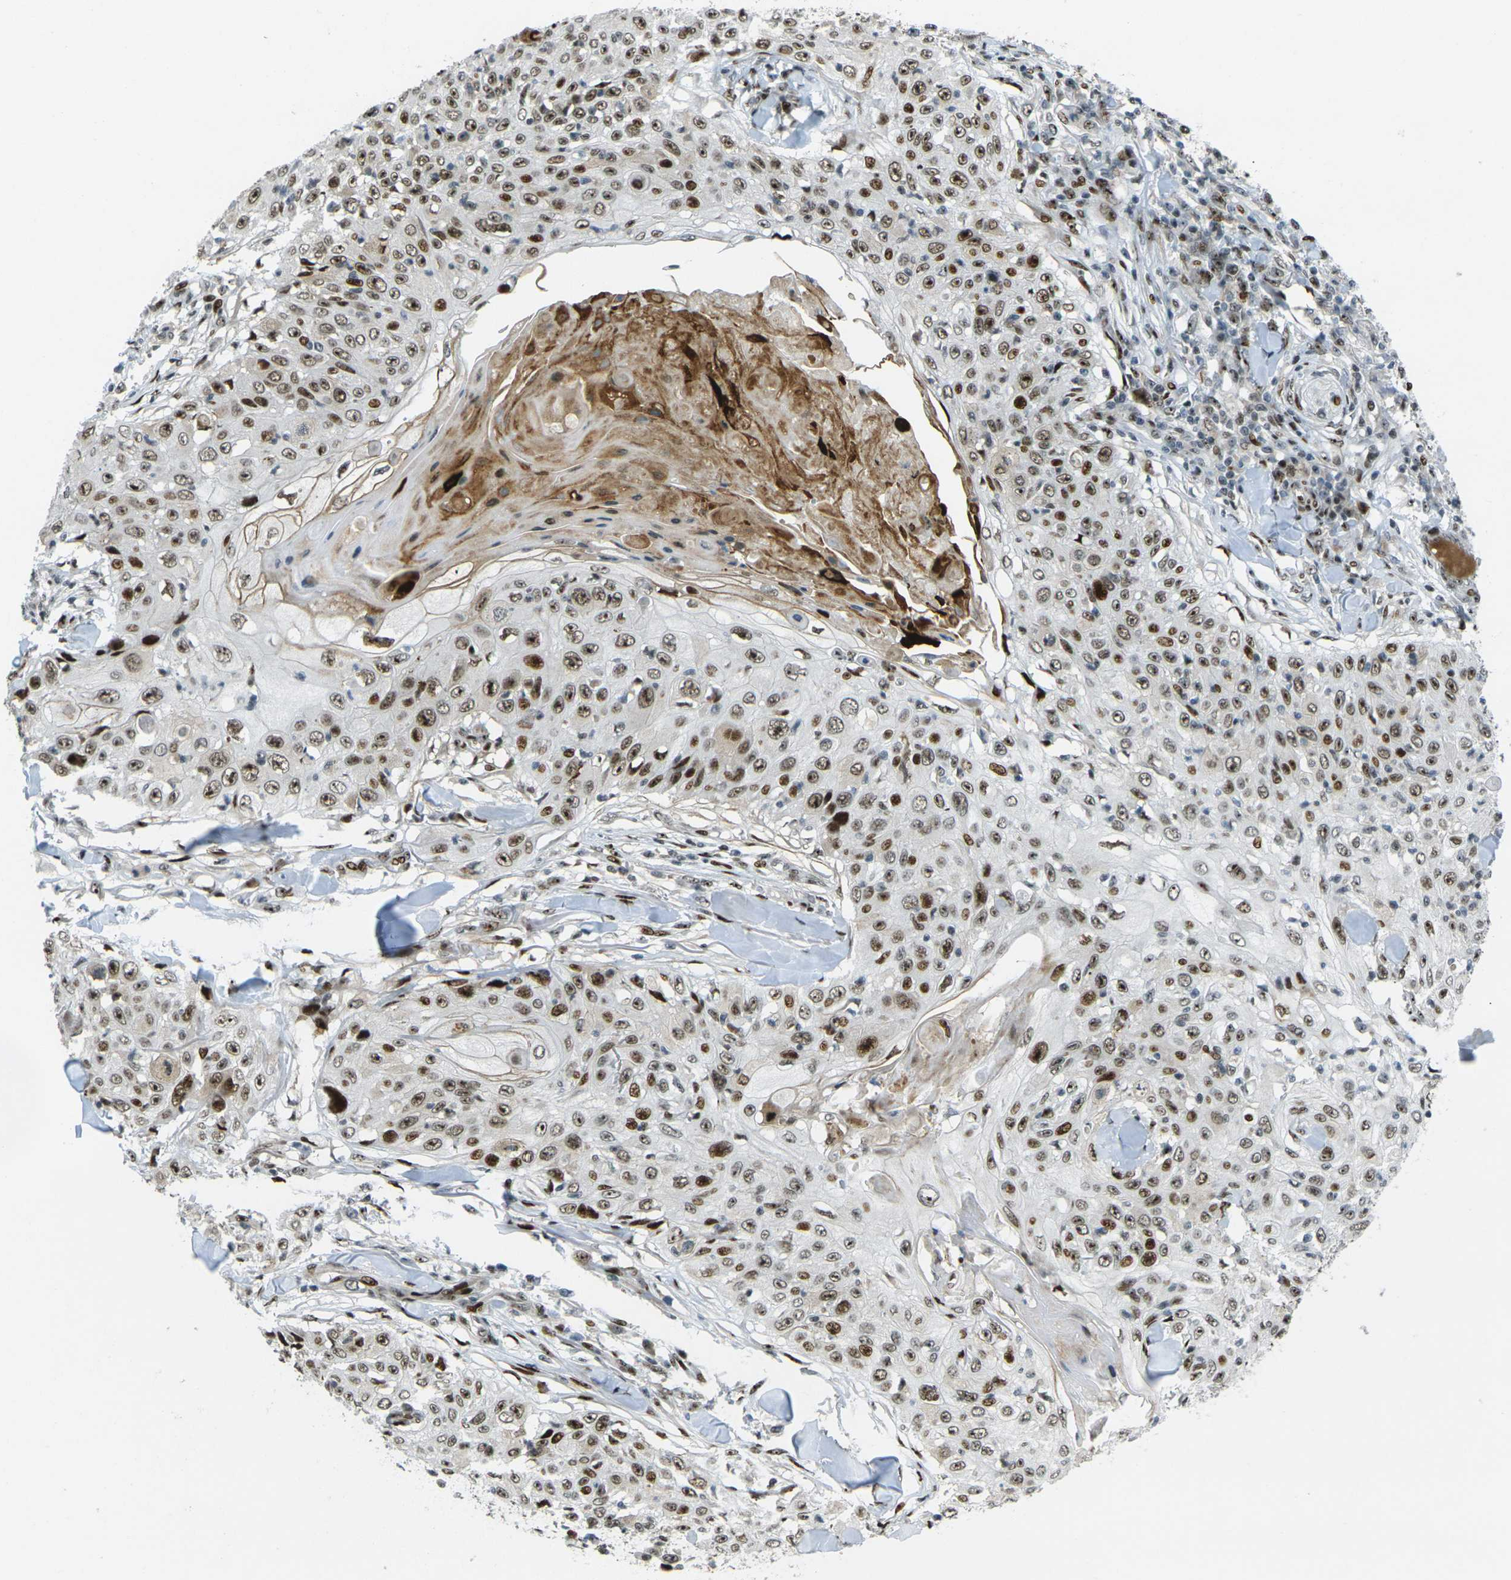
{"staining": {"intensity": "strong", "quantity": ">75%", "location": "nuclear"}, "tissue": "skin cancer", "cell_type": "Tumor cells", "image_type": "cancer", "snomed": [{"axis": "morphology", "description": "Squamous cell carcinoma, NOS"}, {"axis": "topography", "description": "Skin"}], "caption": "Tumor cells demonstrate high levels of strong nuclear expression in approximately >75% of cells in squamous cell carcinoma (skin).", "gene": "UBE2C", "patient": {"sex": "male", "age": 86}}